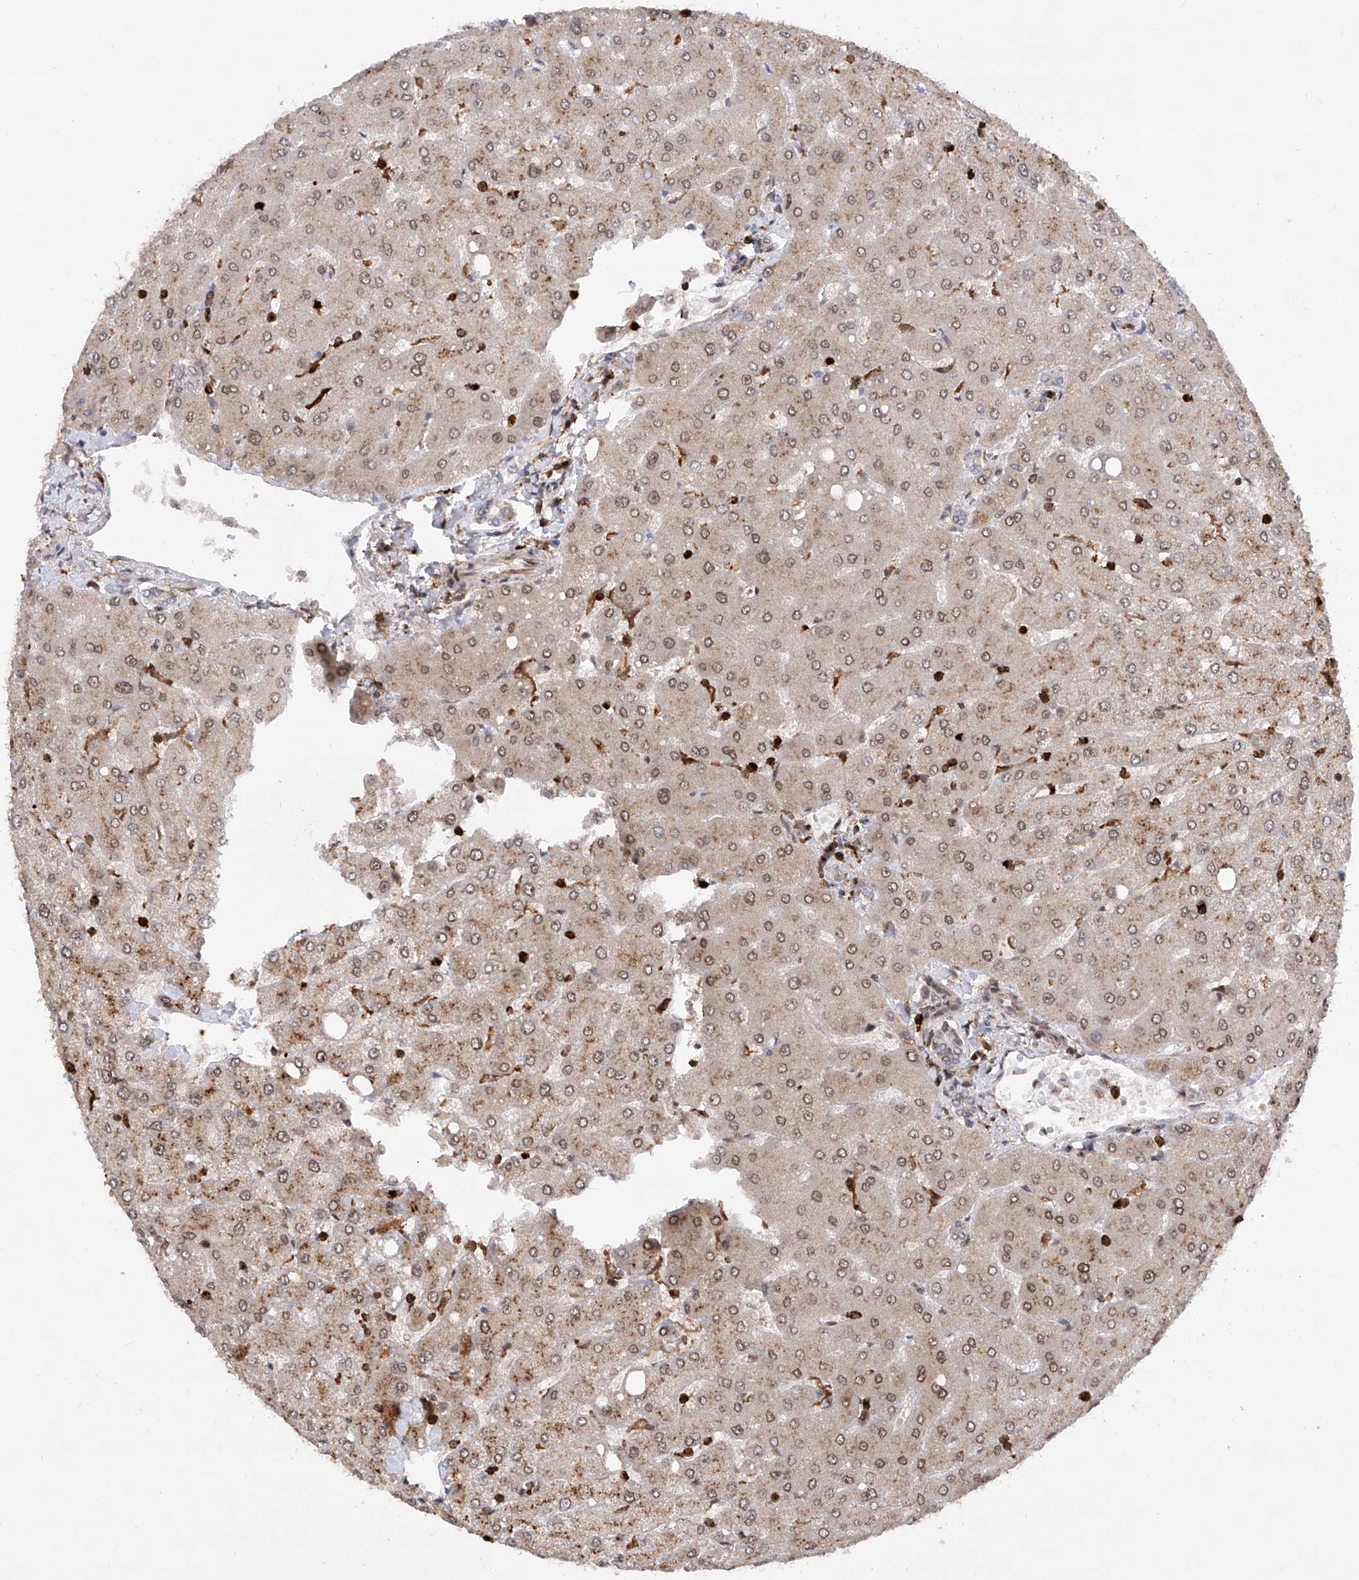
{"staining": {"intensity": "negative", "quantity": "none", "location": "none"}, "tissue": "liver", "cell_type": "Cholangiocytes", "image_type": "normal", "snomed": [{"axis": "morphology", "description": "Normal tissue, NOS"}, {"axis": "topography", "description": "Liver"}], "caption": "Cholangiocytes are negative for brown protein staining in normal liver. (IHC, brightfield microscopy, high magnification).", "gene": "ZNF280D", "patient": {"sex": "female", "age": 54}}